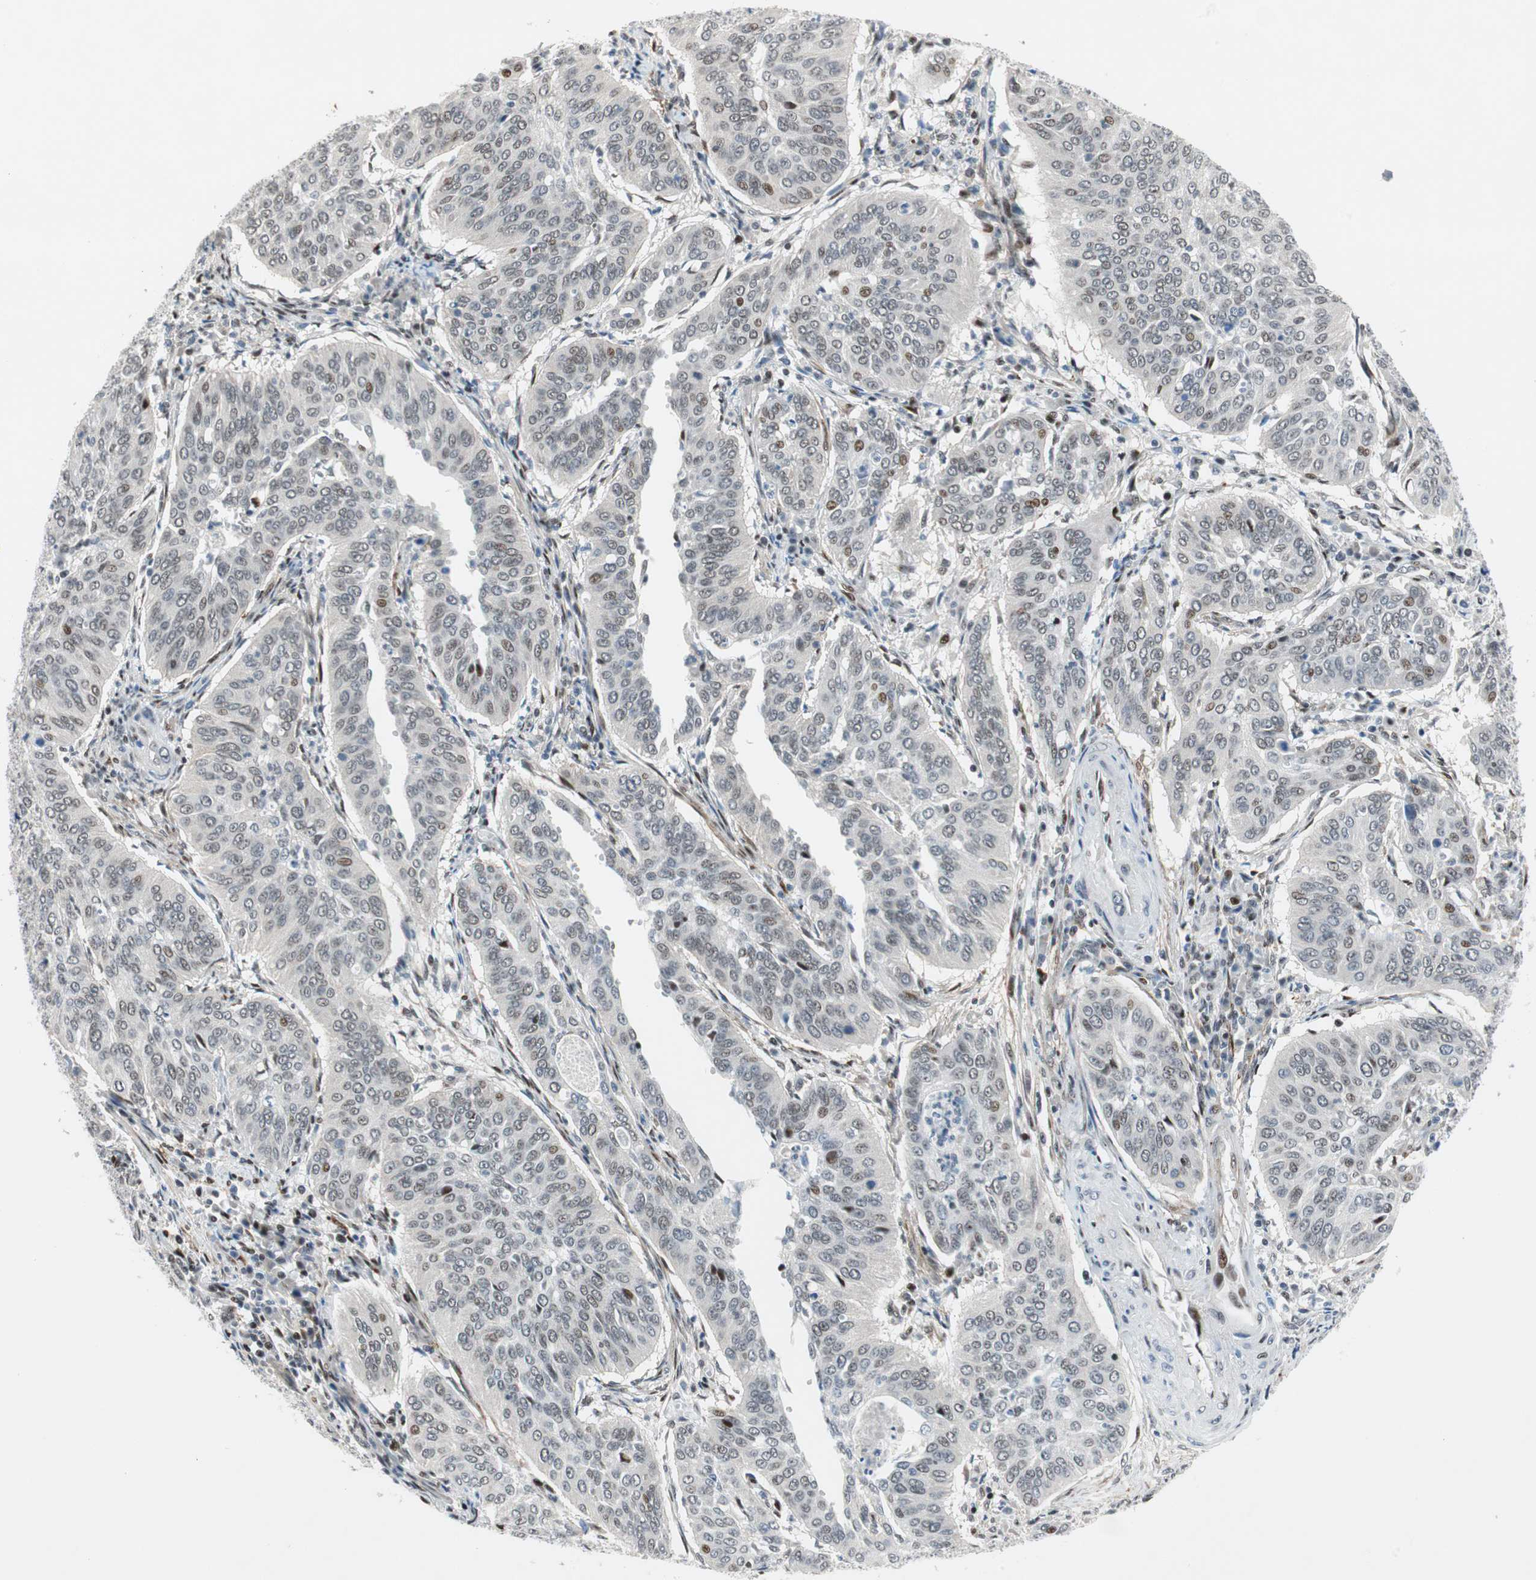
{"staining": {"intensity": "moderate", "quantity": "<25%", "location": "nuclear"}, "tissue": "cervical cancer", "cell_type": "Tumor cells", "image_type": "cancer", "snomed": [{"axis": "morphology", "description": "Normal tissue, NOS"}, {"axis": "morphology", "description": "Squamous cell carcinoma, NOS"}, {"axis": "topography", "description": "Cervix"}], "caption": "This image reveals immunohistochemistry staining of human cervical cancer, with low moderate nuclear staining in approximately <25% of tumor cells.", "gene": "FBXO44", "patient": {"sex": "female", "age": 39}}